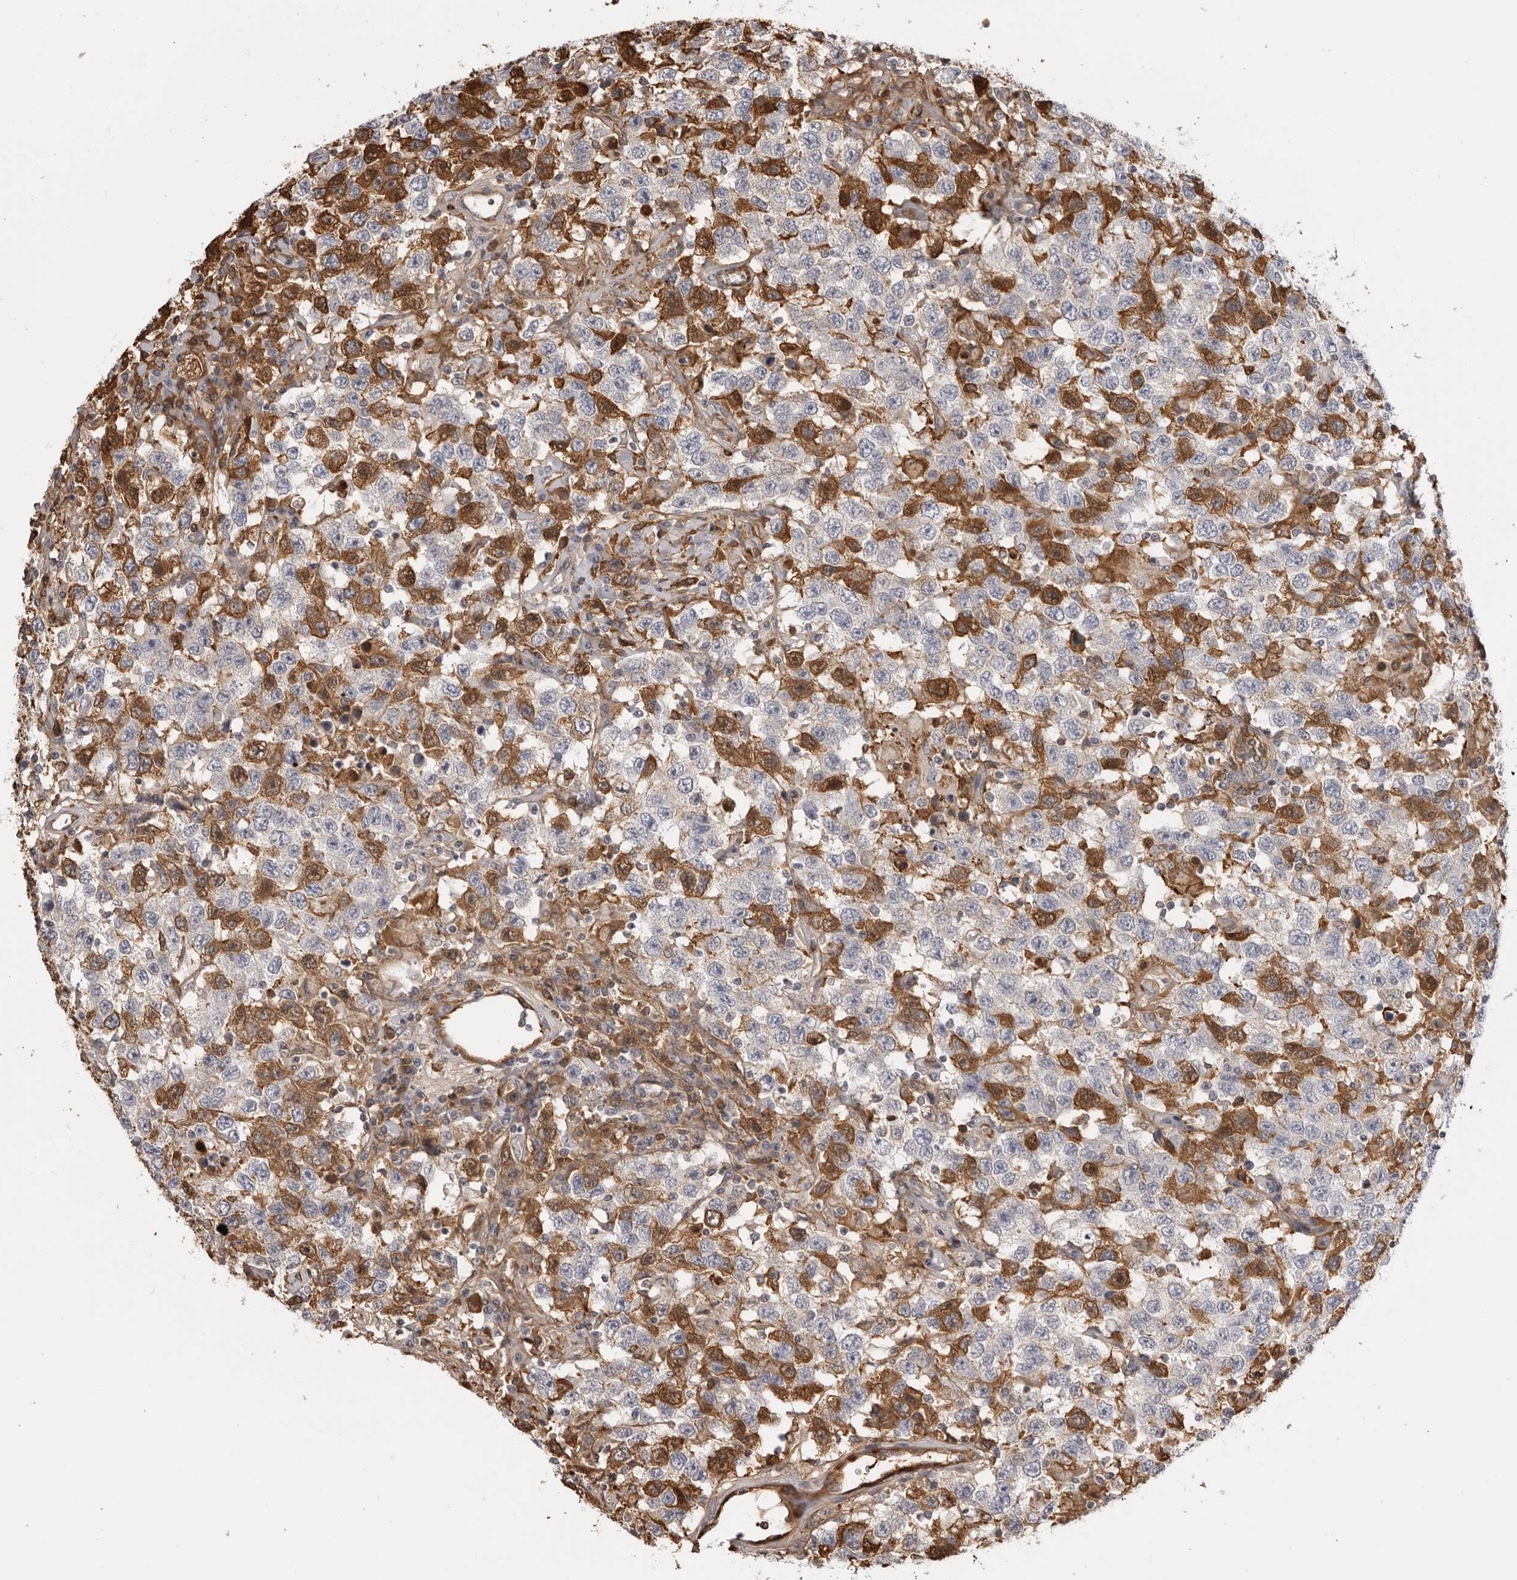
{"staining": {"intensity": "moderate", "quantity": "25%-75%", "location": "cytoplasmic/membranous"}, "tissue": "testis cancer", "cell_type": "Tumor cells", "image_type": "cancer", "snomed": [{"axis": "morphology", "description": "Seminoma, NOS"}, {"axis": "topography", "description": "Testis"}], "caption": "Protein expression analysis of human testis seminoma reveals moderate cytoplasmic/membranous staining in about 25%-75% of tumor cells.", "gene": "PLEKHF2", "patient": {"sex": "male", "age": 41}}